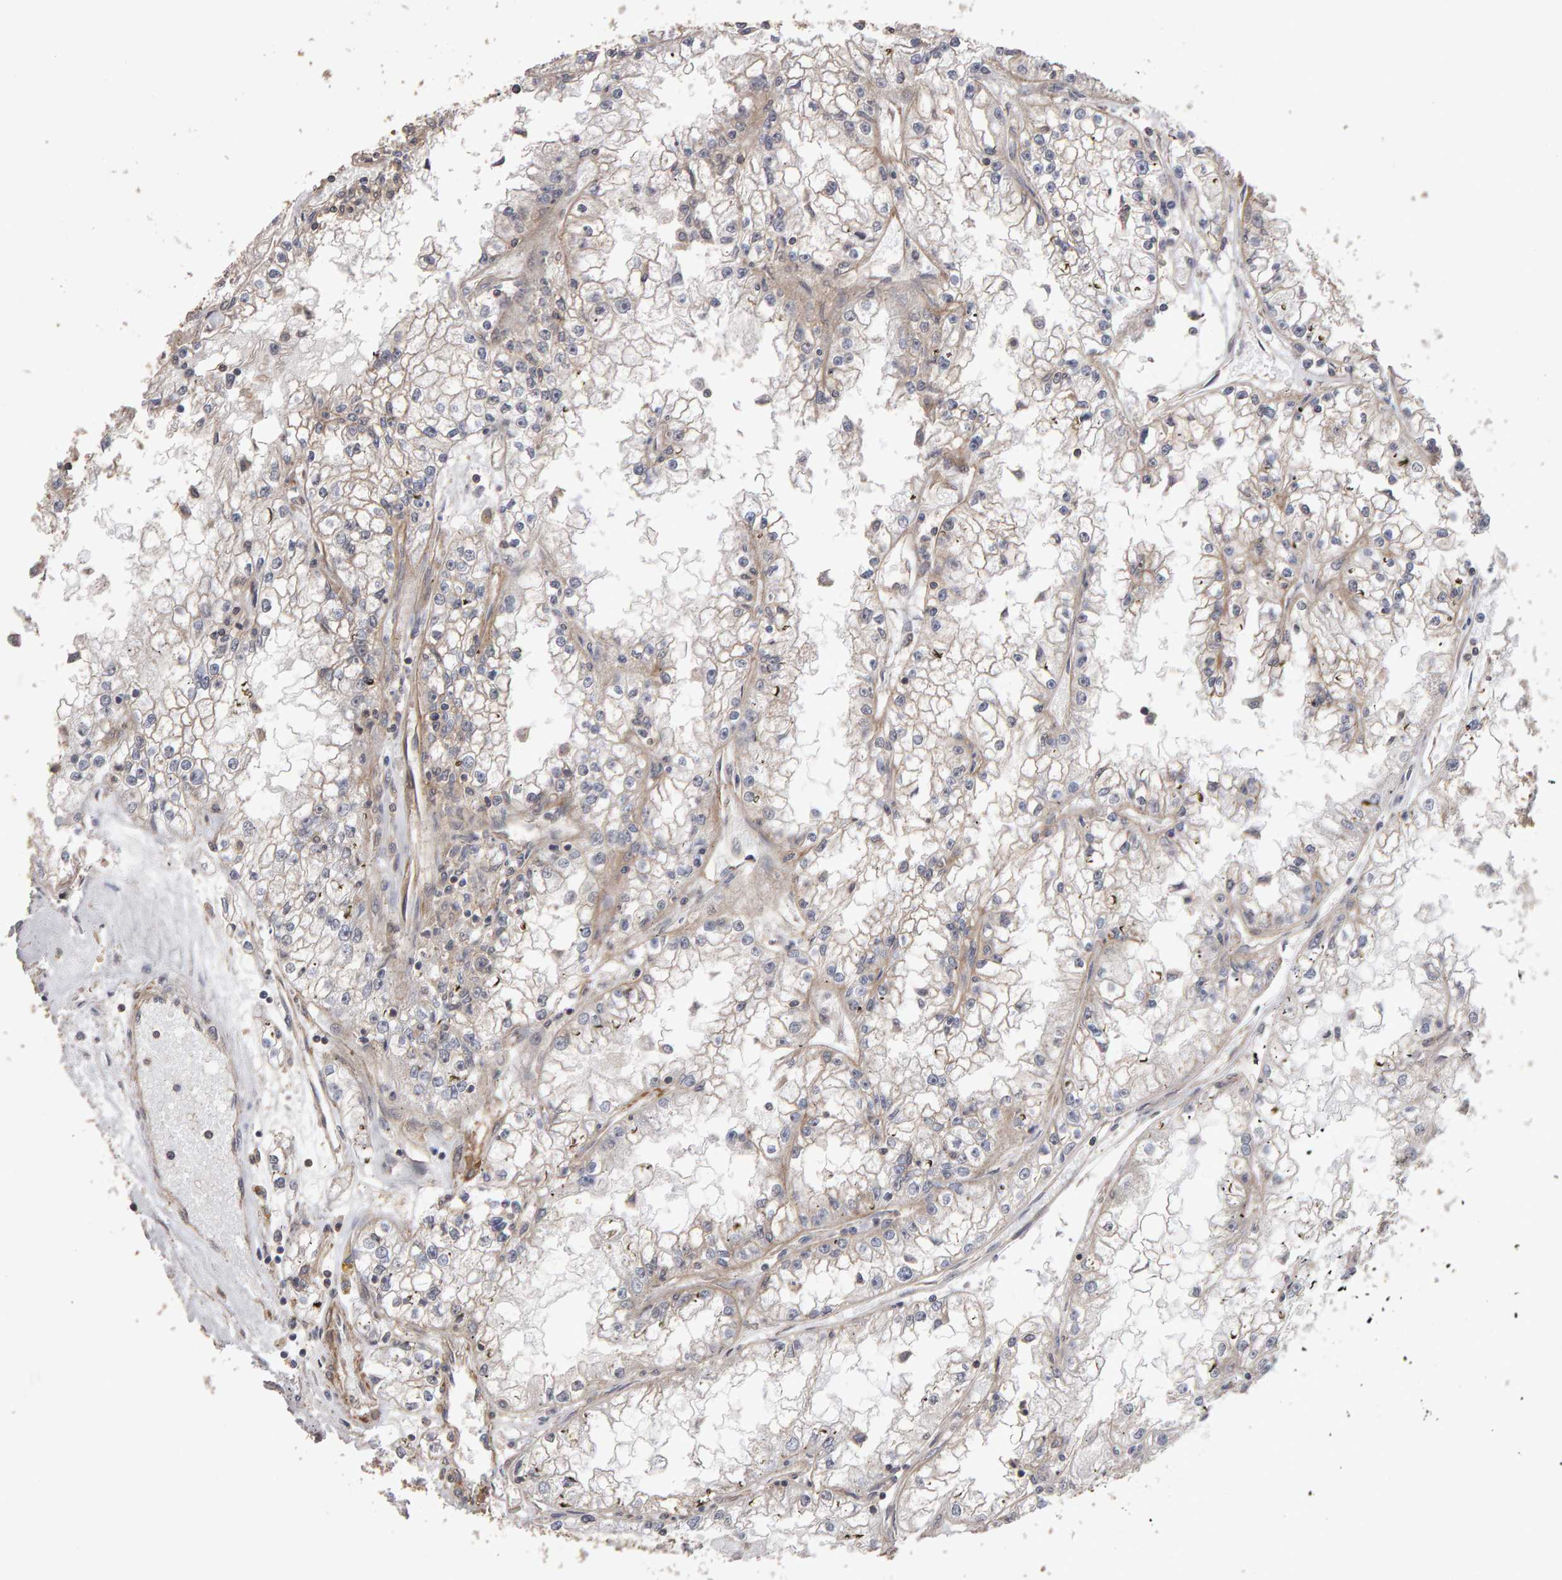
{"staining": {"intensity": "negative", "quantity": "none", "location": "none"}, "tissue": "renal cancer", "cell_type": "Tumor cells", "image_type": "cancer", "snomed": [{"axis": "morphology", "description": "Adenocarcinoma, NOS"}, {"axis": "topography", "description": "Kidney"}], "caption": "This is a photomicrograph of immunohistochemistry staining of renal adenocarcinoma, which shows no positivity in tumor cells.", "gene": "SCRIB", "patient": {"sex": "male", "age": 56}}